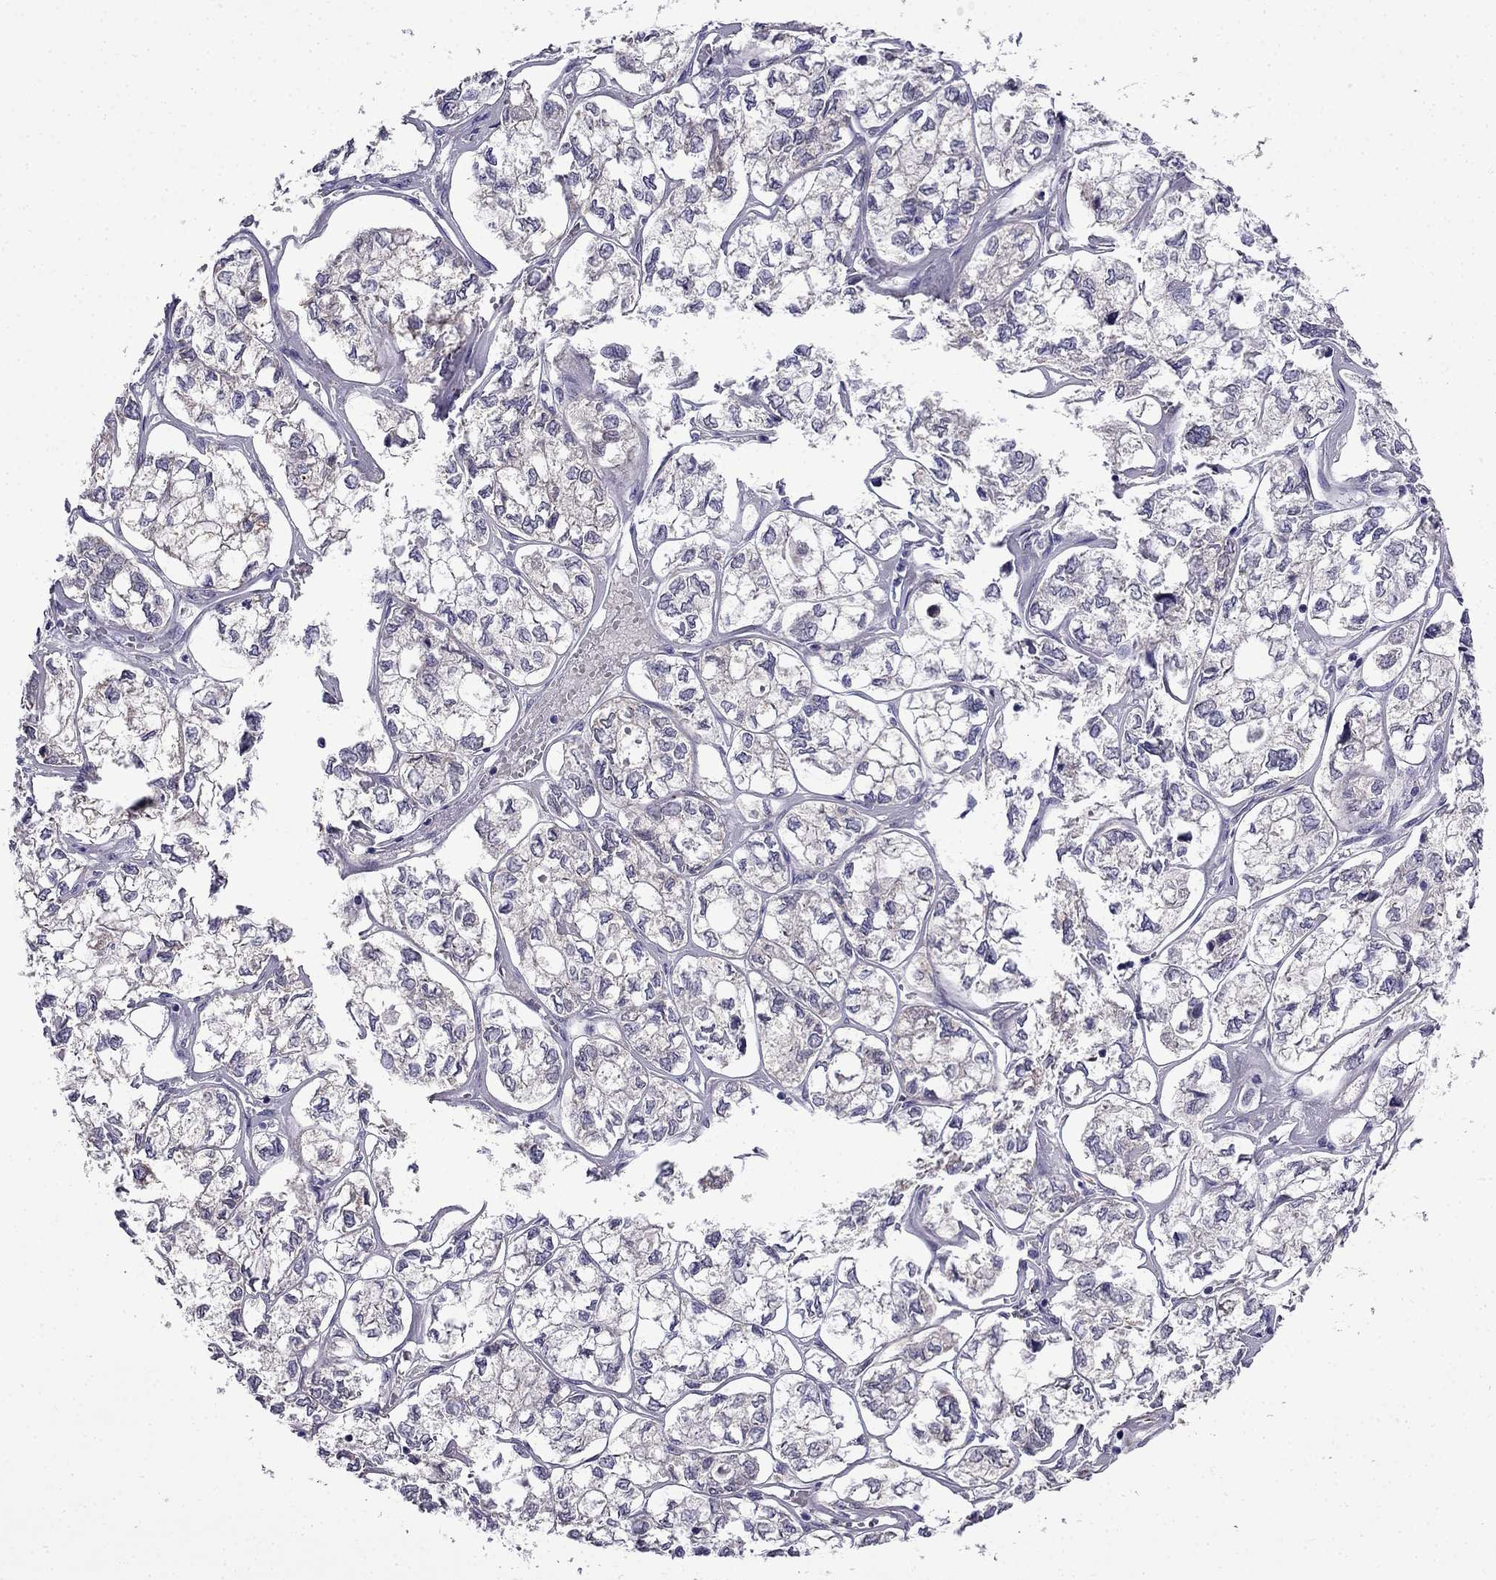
{"staining": {"intensity": "negative", "quantity": "none", "location": "none"}, "tissue": "ovarian cancer", "cell_type": "Tumor cells", "image_type": "cancer", "snomed": [{"axis": "morphology", "description": "Carcinoma, endometroid"}, {"axis": "topography", "description": "Ovary"}], "caption": "The photomicrograph reveals no significant positivity in tumor cells of endometroid carcinoma (ovarian). The staining was performed using DAB (3,3'-diaminobenzidine) to visualize the protein expression in brown, while the nuclei were stained in blue with hematoxylin (Magnification: 20x).", "gene": "PI16", "patient": {"sex": "female", "age": 64}}